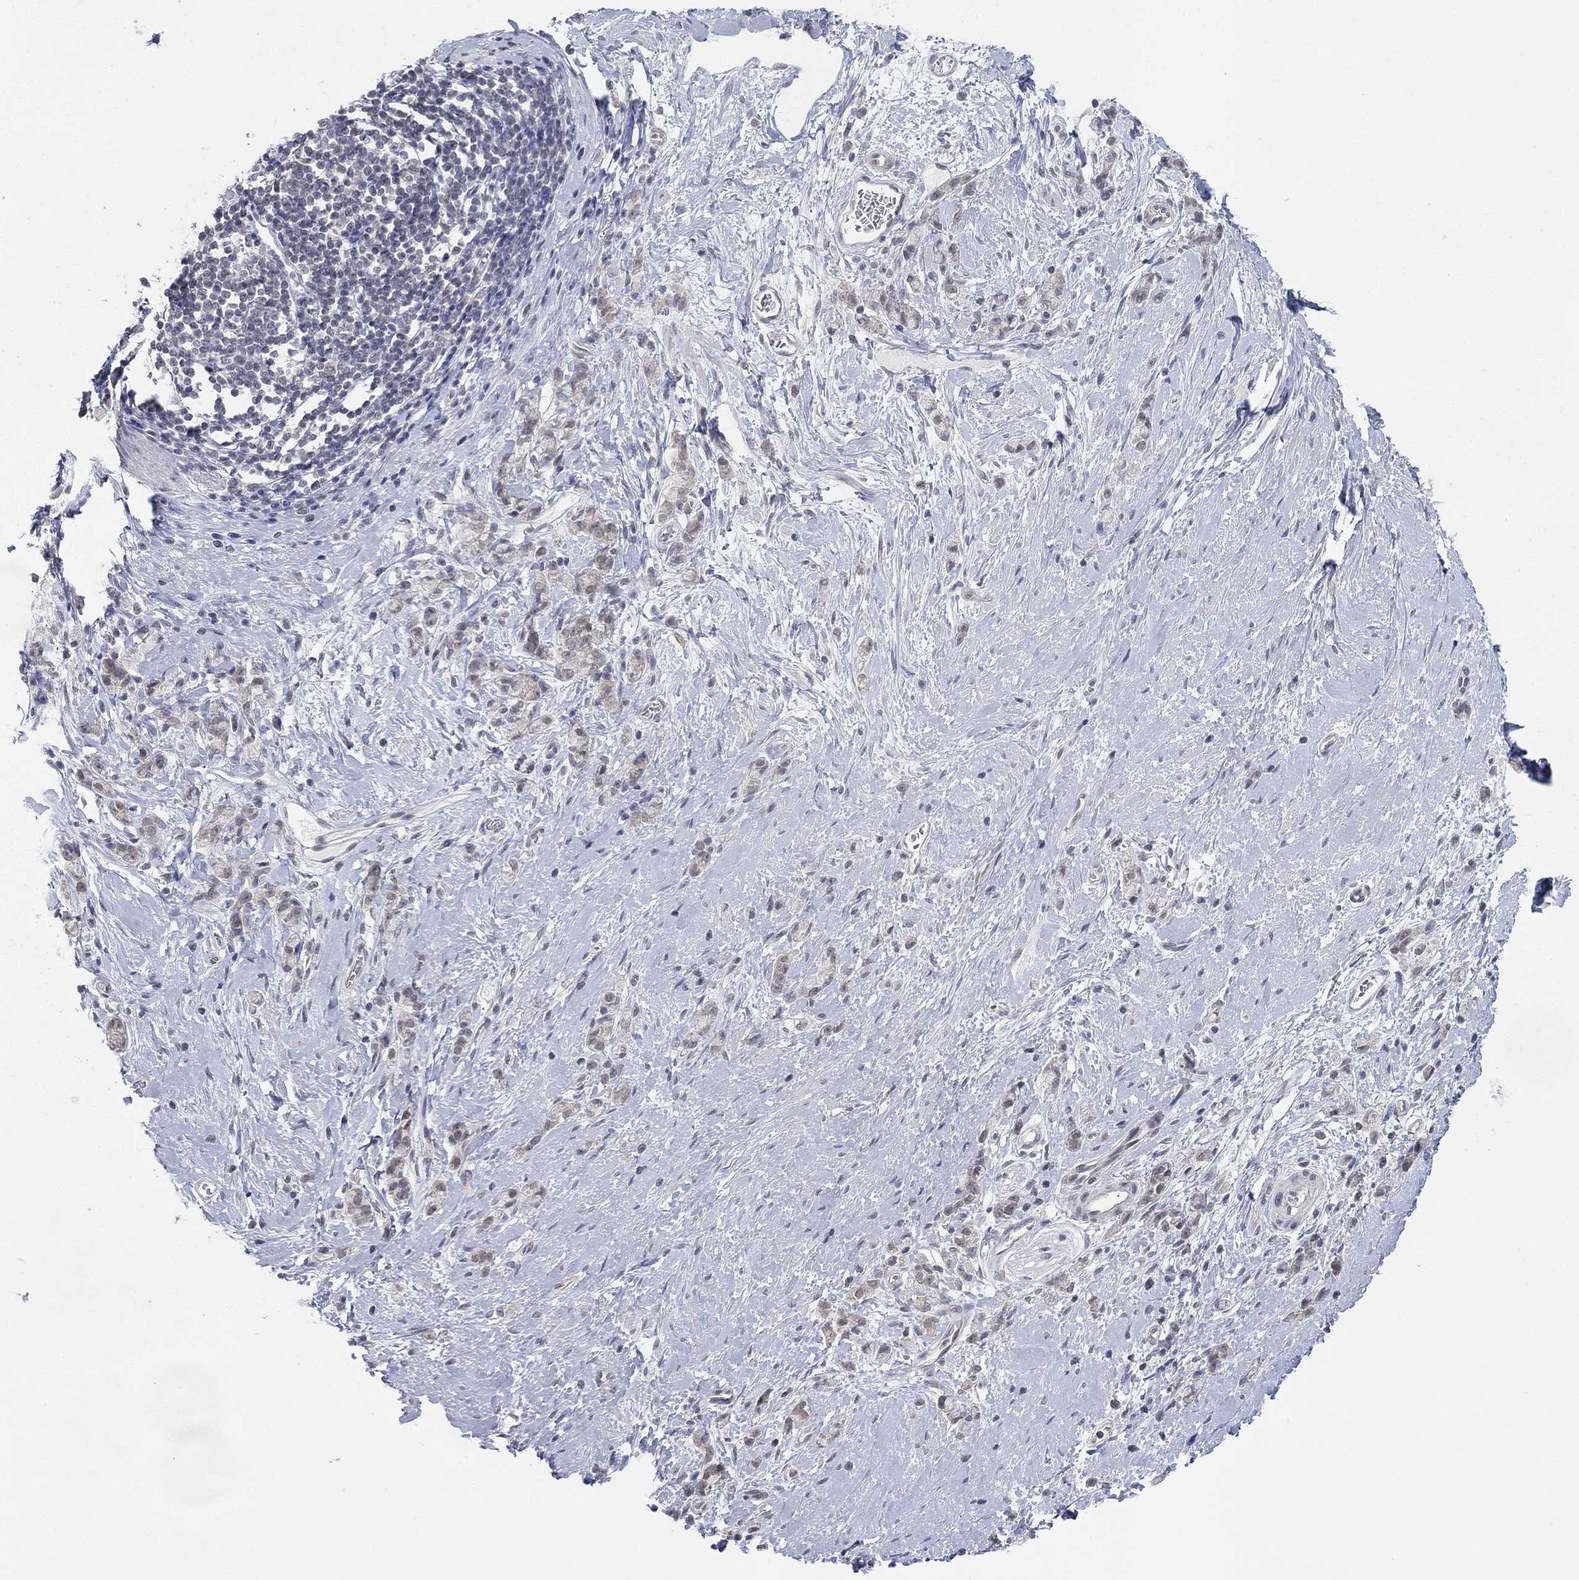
{"staining": {"intensity": "weak", "quantity": "25%-75%", "location": "cytoplasmic/membranous"}, "tissue": "stomach cancer", "cell_type": "Tumor cells", "image_type": "cancer", "snomed": [{"axis": "morphology", "description": "Adenocarcinoma, NOS"}, {"axis": "topography", "description": "Stomach"}], "caption": "A micrograph of adenocarcinoma (stomach) stained for a protein demonstrates weak cytoplasmic/membranous brown staining in tumor cells. (IHC, brightfield microscopy, high magnification).", "gene": "SLC22A2", "patient": {"sex": "male", "age": 58}}